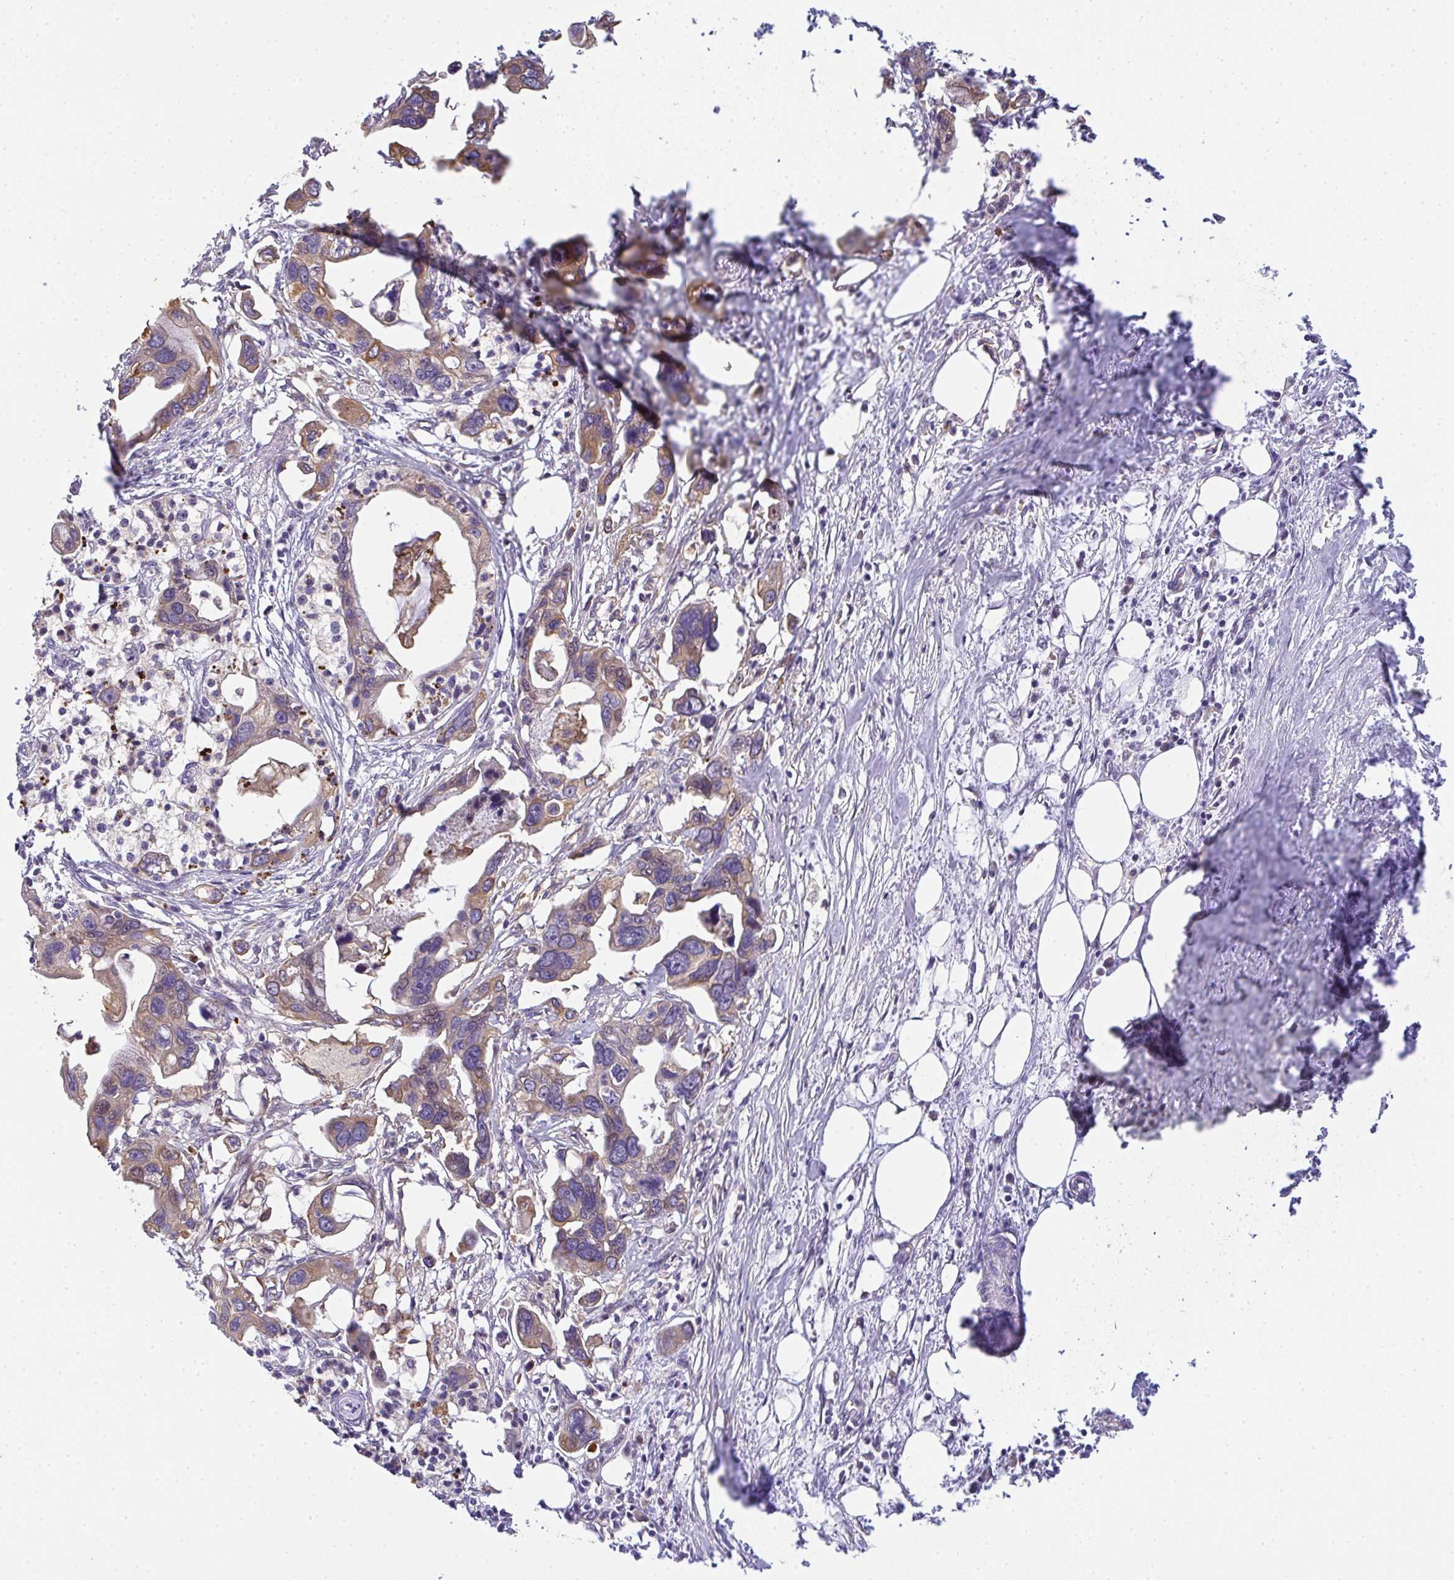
{"staining": {"intensity": "moderate", "quantity": "<25%", "location": "cytoplasmic/membranous"}, "tissue": "pancreatic cancer", "cell_type": "Tumor cells", "image_type": "cancer", "snomed": [{"axis": "morphology", "description": "Adenocarcinoma, NOS"}, {"axis": "topography", "description": "Pancreas"}], "caption": "Protein staining of pancreatic adenocarcinoma tissue shows moderate cytoplasmic/membranous staining in about <25% of tumor cells.", "gene": "EEF1AKMT1", "patient": {"sex": "female", "age": 83}}